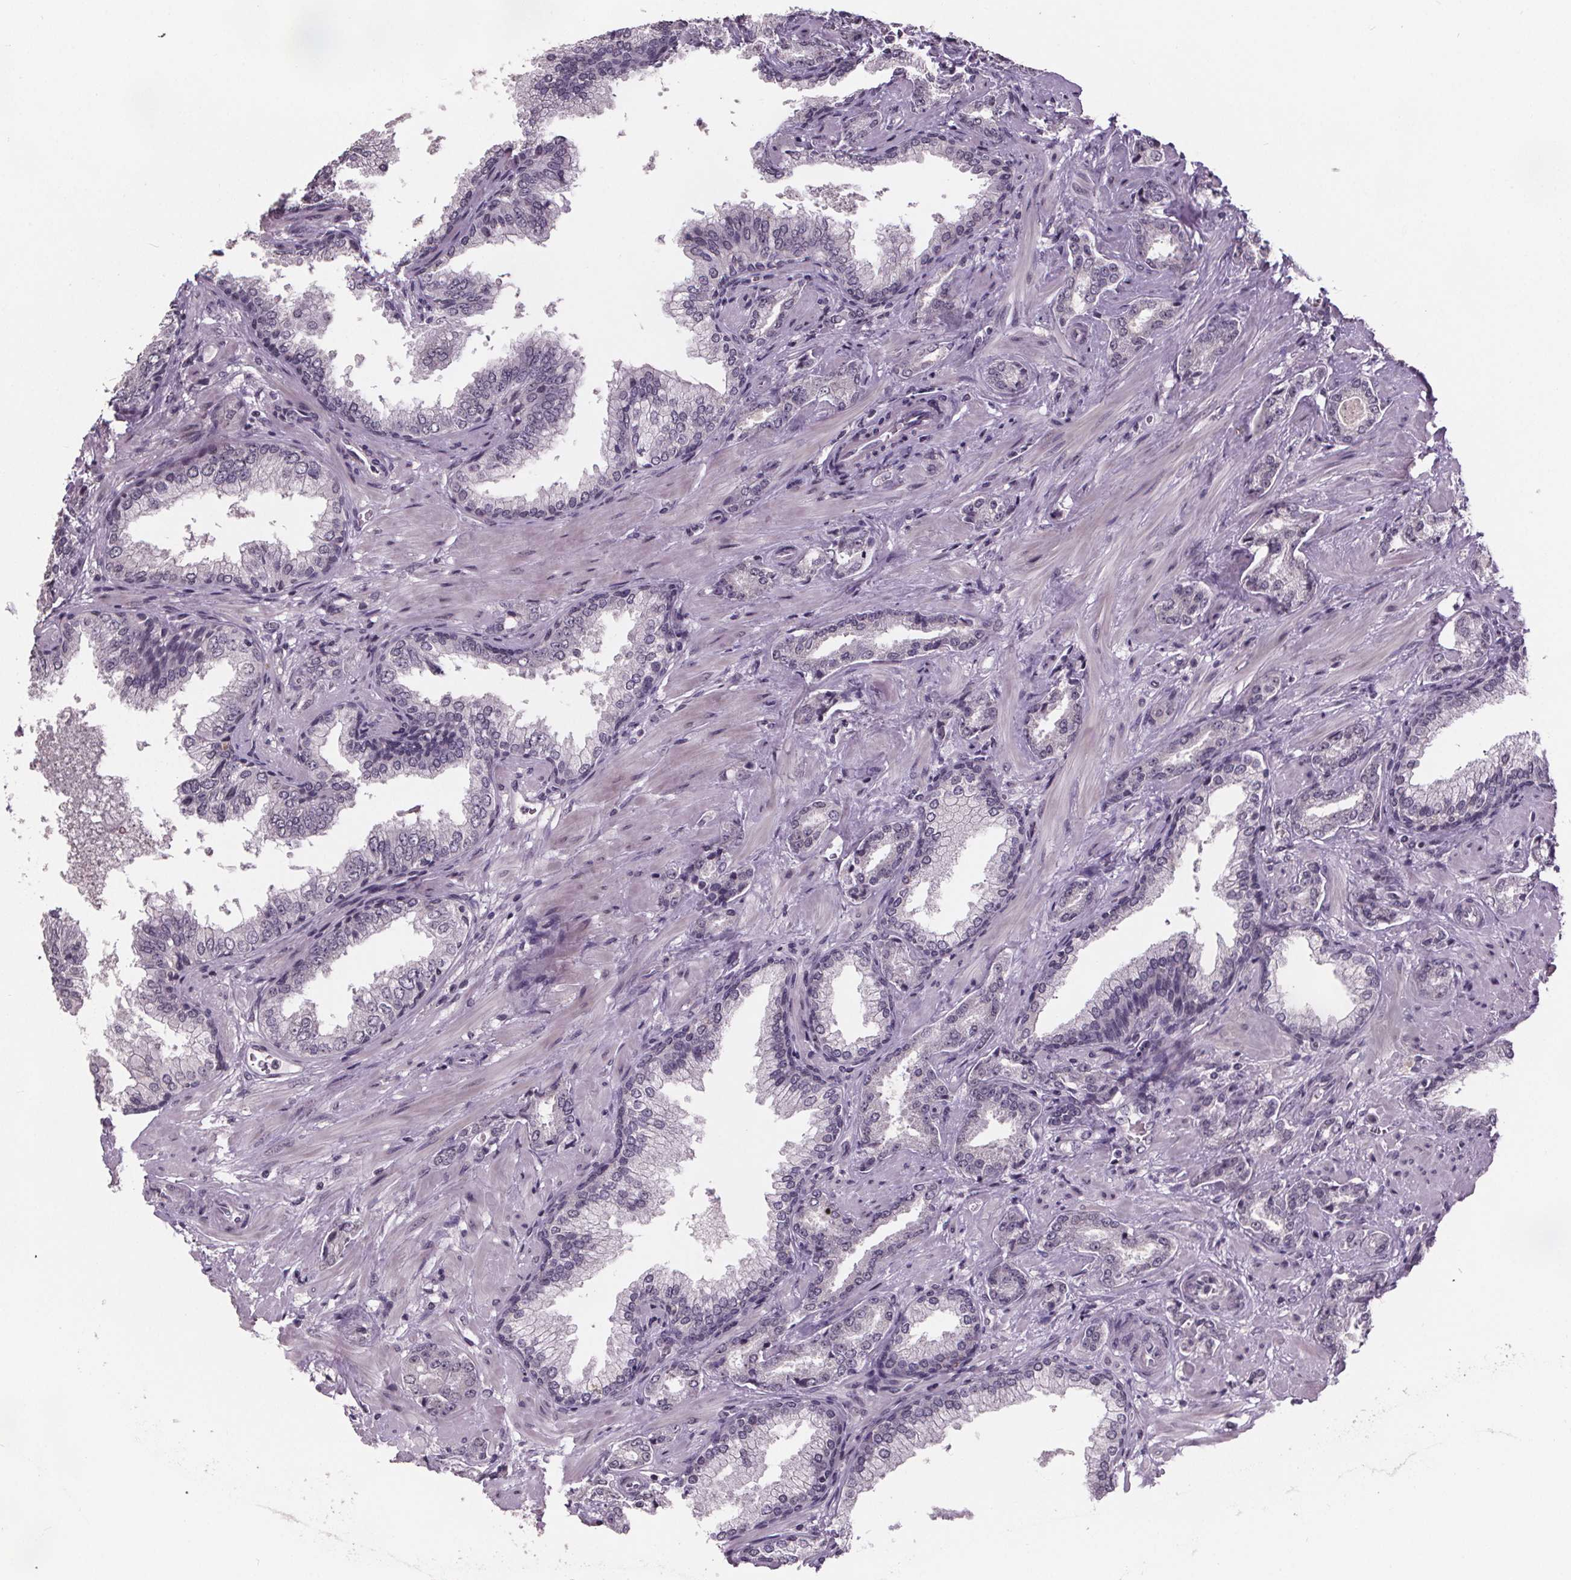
{"staining": {"intensity": "negative", "quantity": "none", "location": "none"}, "tissue": "prostate cancer", "cell_type": "Tumor cells", "image_type": "cancer", "snomed": [{"axis": "morphology", "description": "Adenocarcinoma, Low grade"}, {"axis": "topography", "description": "Prostate"}], "caption": "An immunohistochemistry image of prostate low-grade adenocarcinoma is shown. There is no staining in tumor cells of prostate low-grade adenocarcinoma.", "gene": "NKX6-1", "patient": {"sex": "male", "age": 61}}